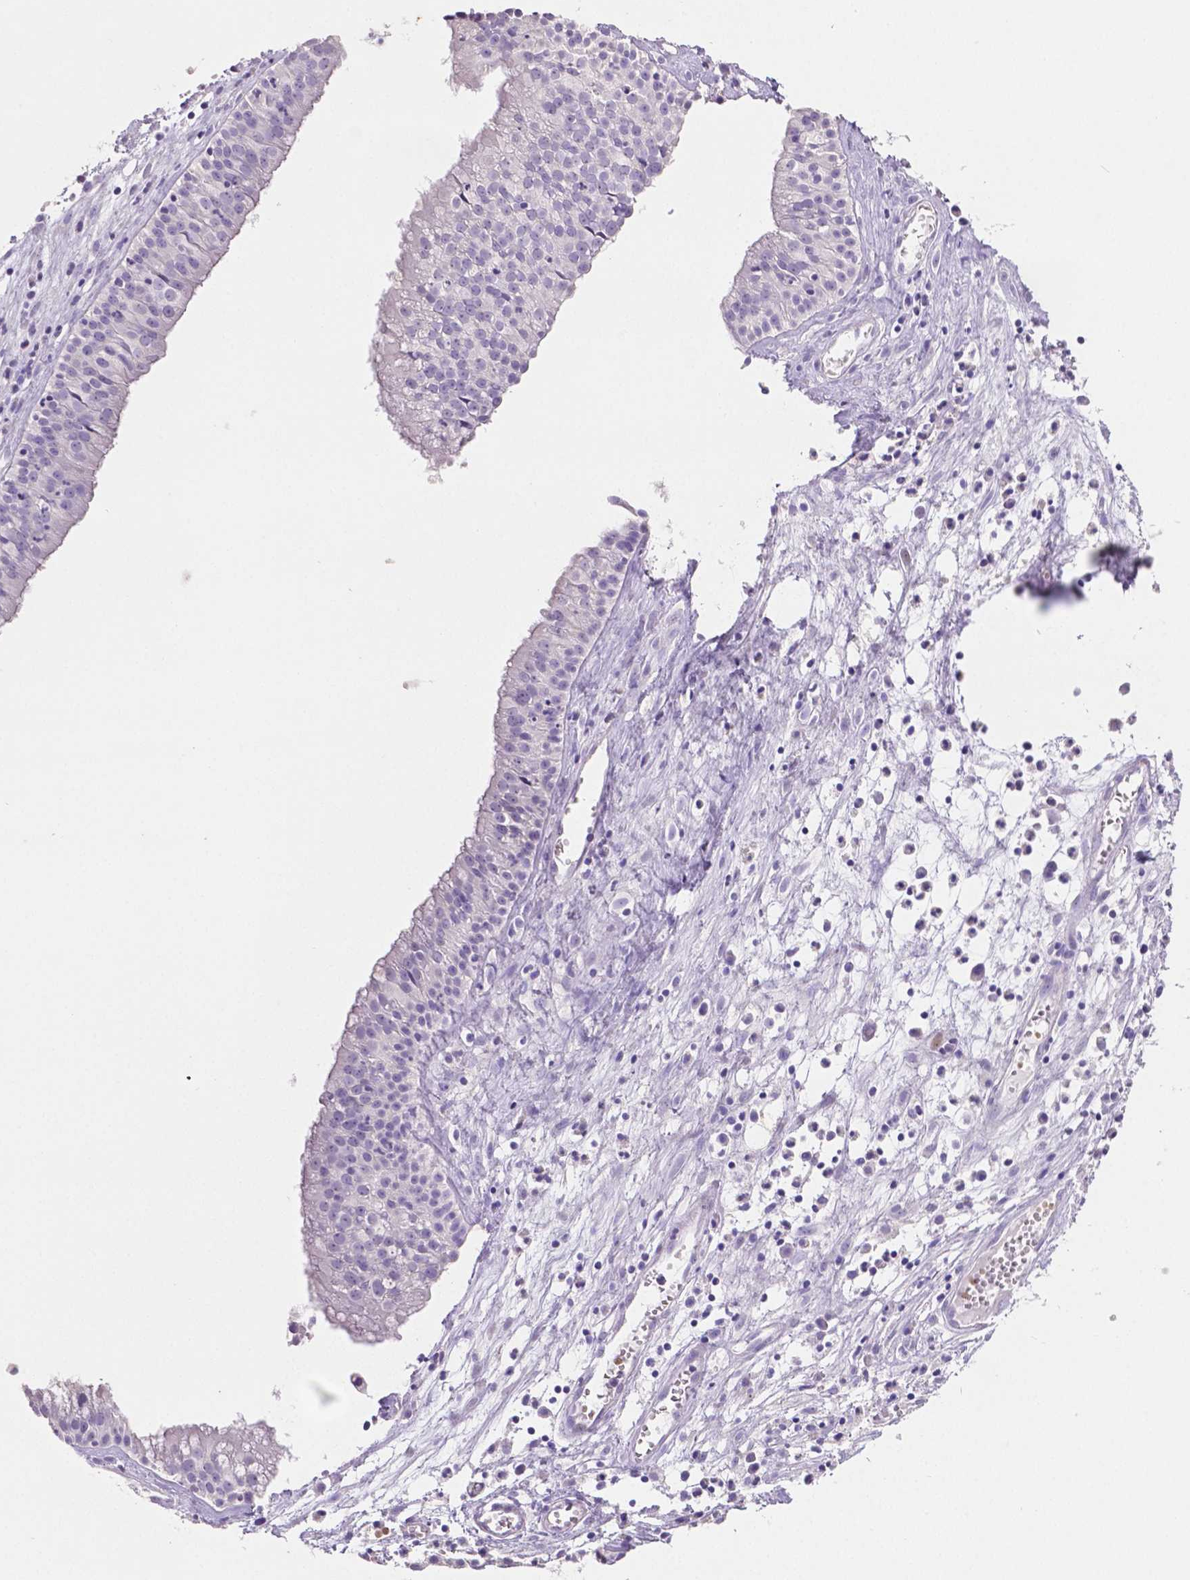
{"staining": {"intensity": "negative", "quantity": "none", "location": "none"}, "tissue": "nasopharynx", "cell_type": "Respiratory epithelial cells", "image_type": "normal", "snomed": [{"axis": "morphology", "description": "Normal tissue, NOS"}, {"axis": "topography", "description": "Nasopharynx"}], "caption": "There is no significant expression in respiratory epithelial cells of nasopharynx. (Immunohistochemistry, brightfield microscopy, high magnification).", "gene": "SLC22A2", "patient": {"sex": "male", "age": 31}}